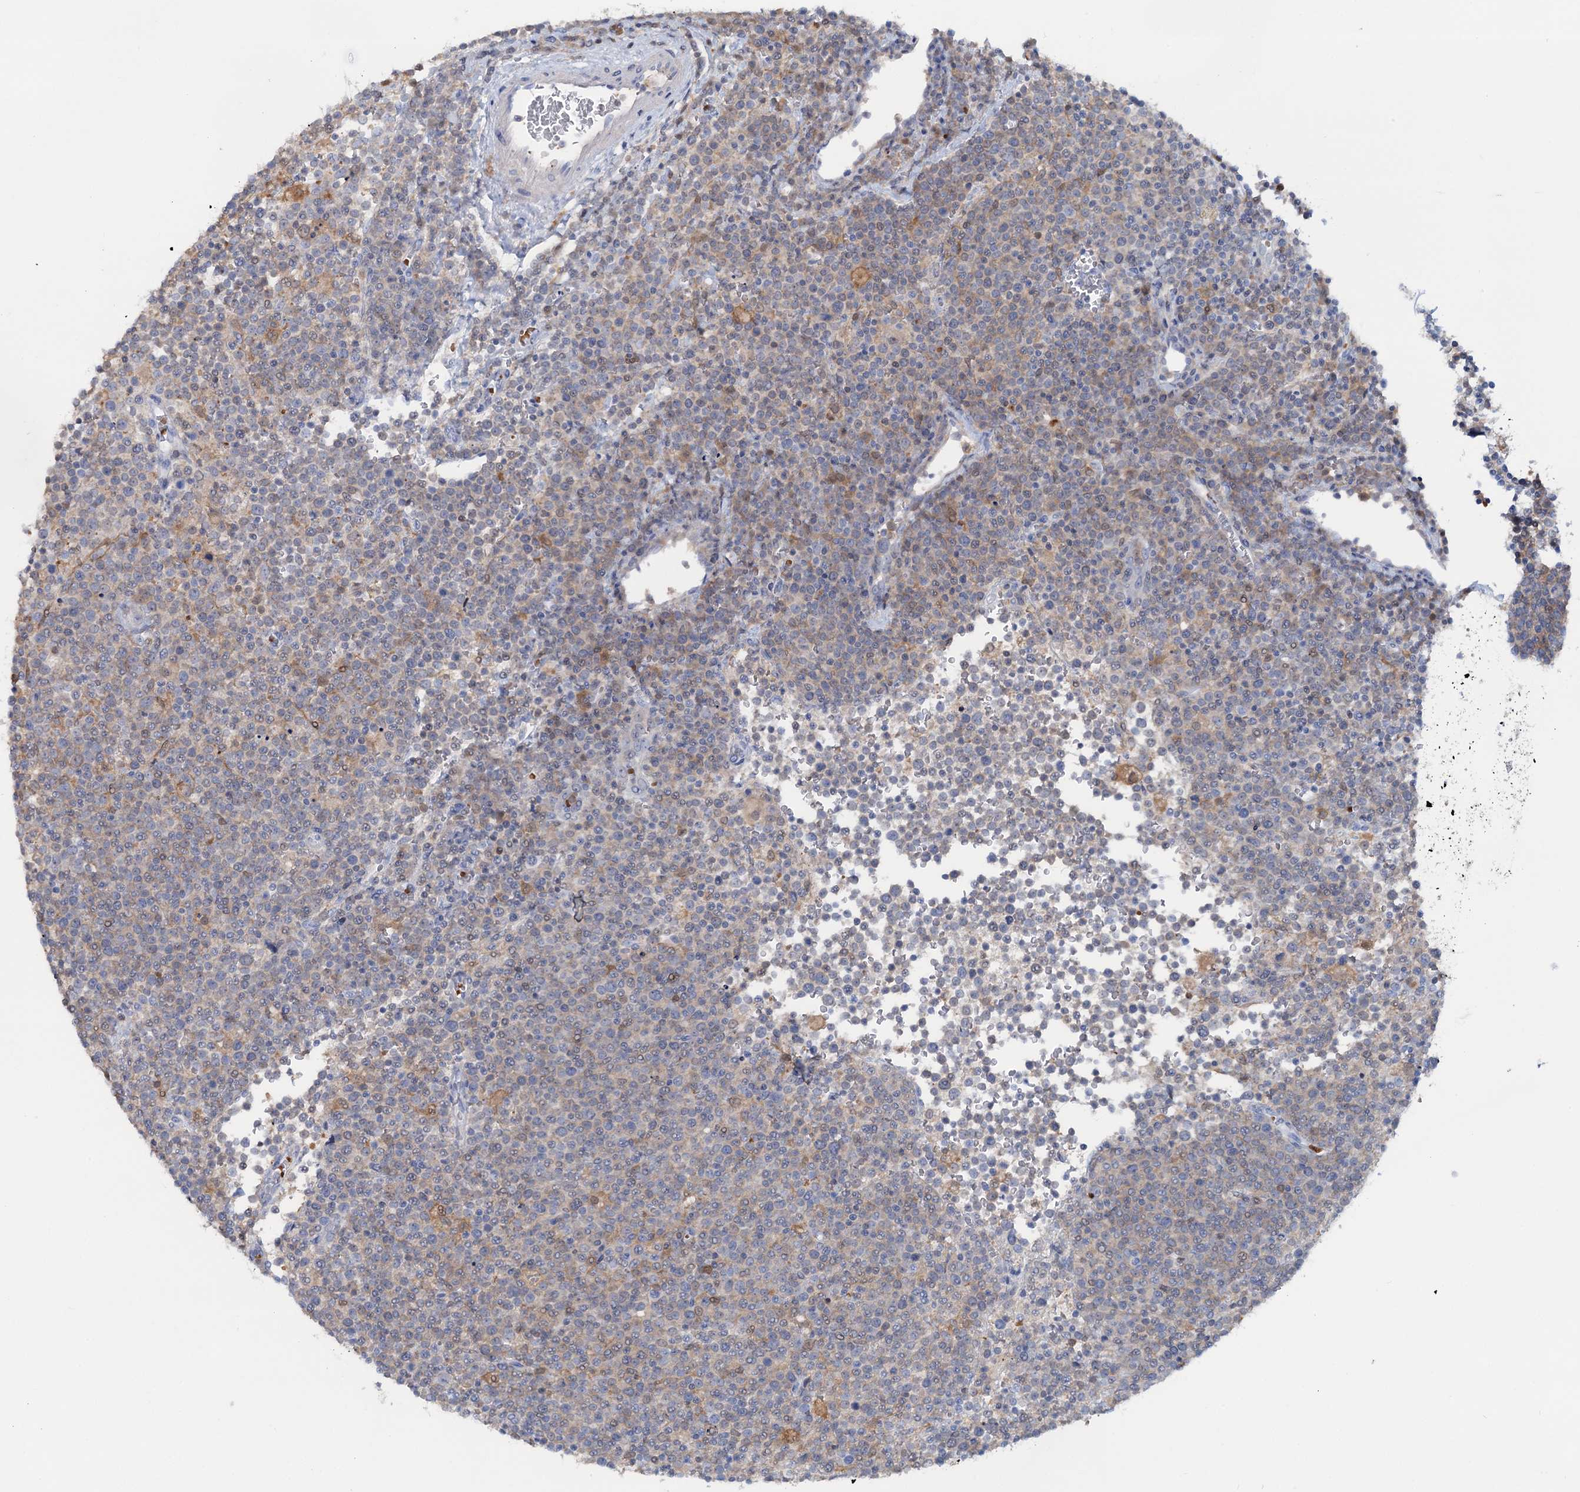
{"staining": {"intensity": "weak", "quantity": "<25%", "location": "cytoplasmic/membranous"}, "tissue": "lymphoma", "cell_type": "Tumor cells", "image_type": "cancer", "snomed": [{"axis": "morphology", "description": "Malignant lymphoma, non-Hodgkin's type, High grade"}, {"axis": "topography", "description": "Lymph node"}], "caption": "DAB immunohistochemical staining of malignant lymphoma, non-Hodgkin's type (high-grade) demonstrates no significant expression in tumor cells. Nuclei are stained in blue.", "gene": "FAH", "patient": {"sex": "male", "age": 61}}